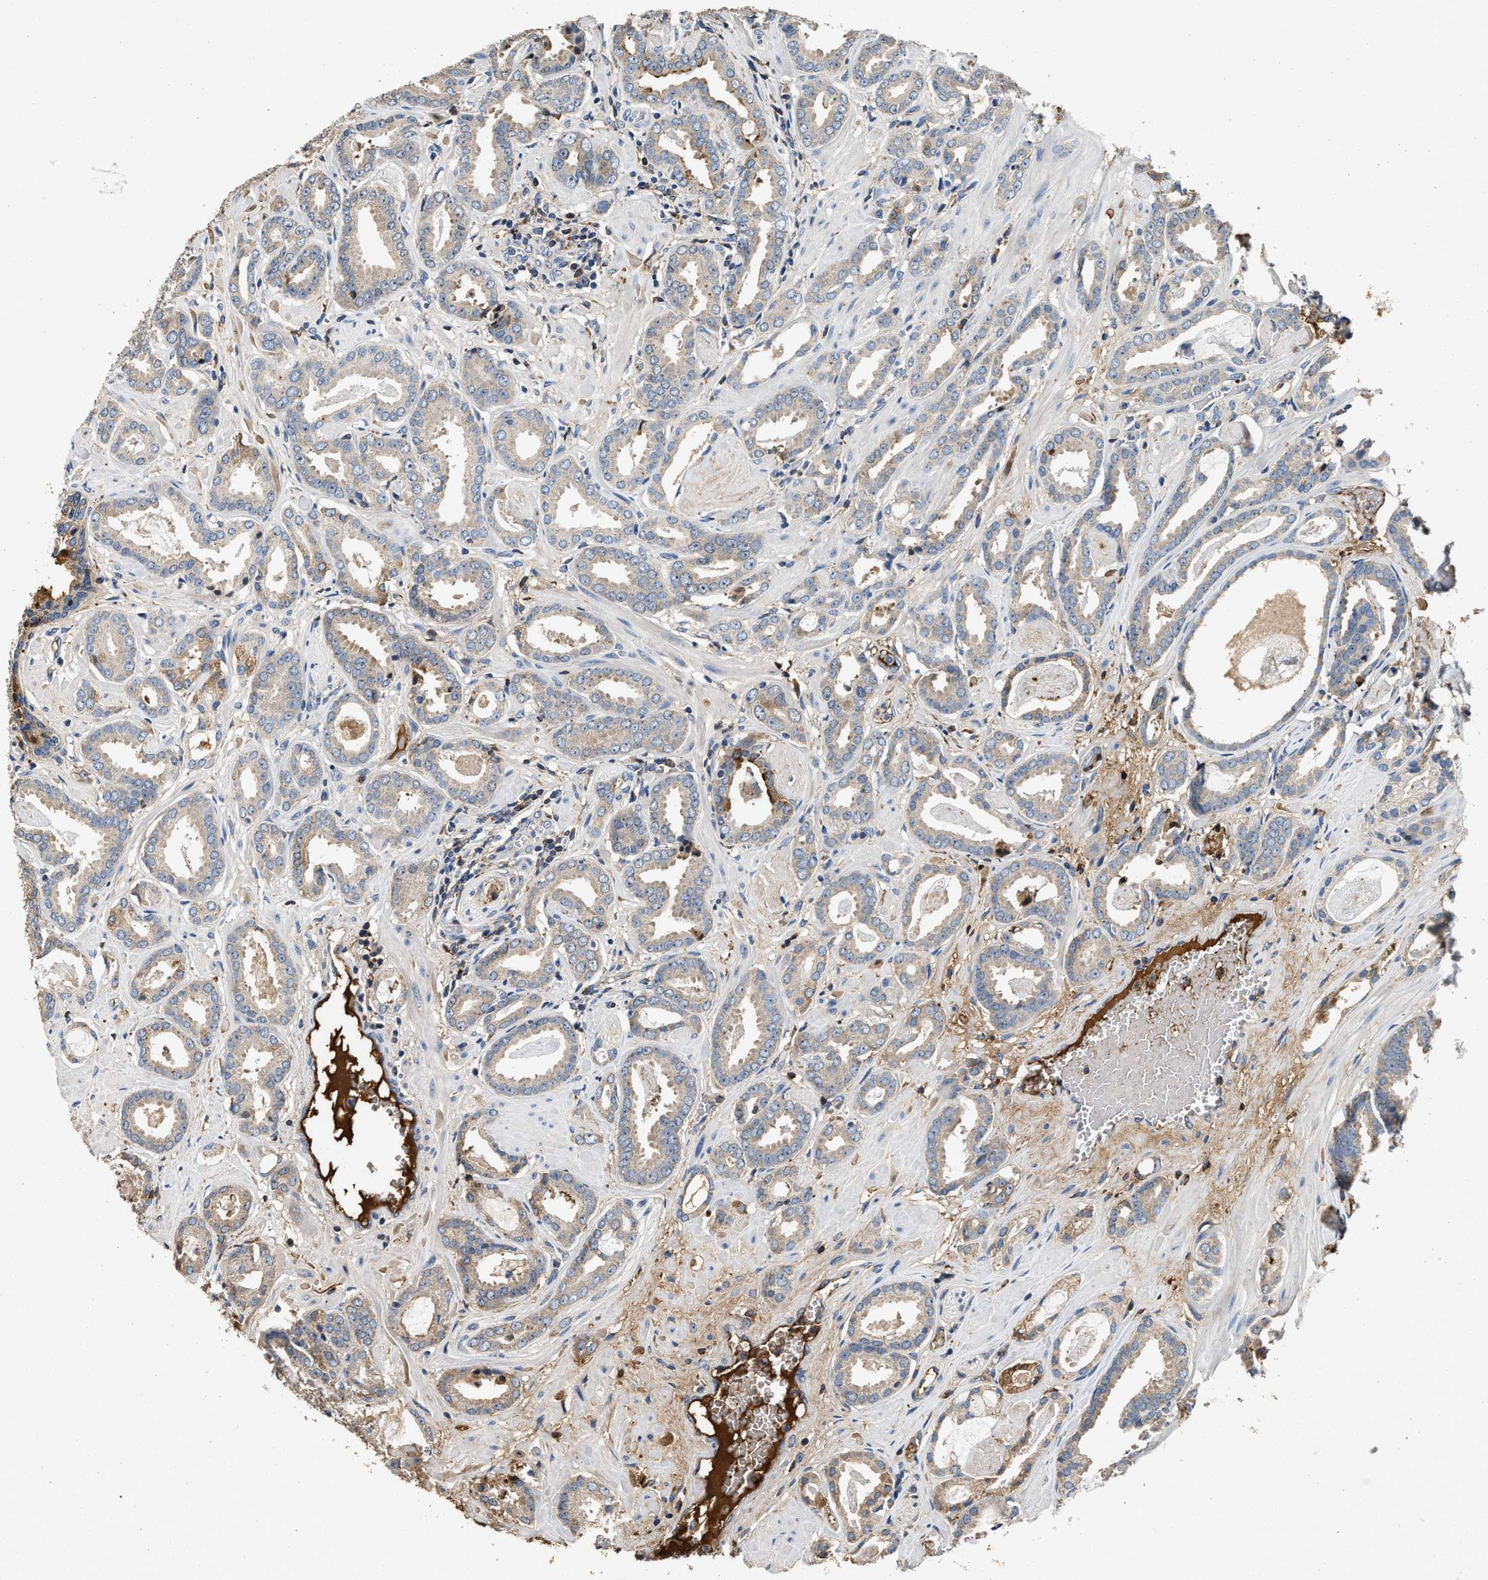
{"staining": {"intensity": "weak", "quantity": ">75%", "location": "cytoplasmic/membranous"}, "tissue": "prostate cancer", "cell_type": "Tumor cells", "image_type": "cancer", "snomed": [{"axis": "morphology", "description": "Adenocarcinoma, Low grade"}, {"axis": "topography", "description": "Prostate"}], "caption": "IHC of adenocarcinoma (low-grade) (prostate) displays low levels of weak cytoplasmic/membranous expression in approximately >75% of tumor cells.", "gene": "C3", "patient": {"sex": "male", "age": 53}}